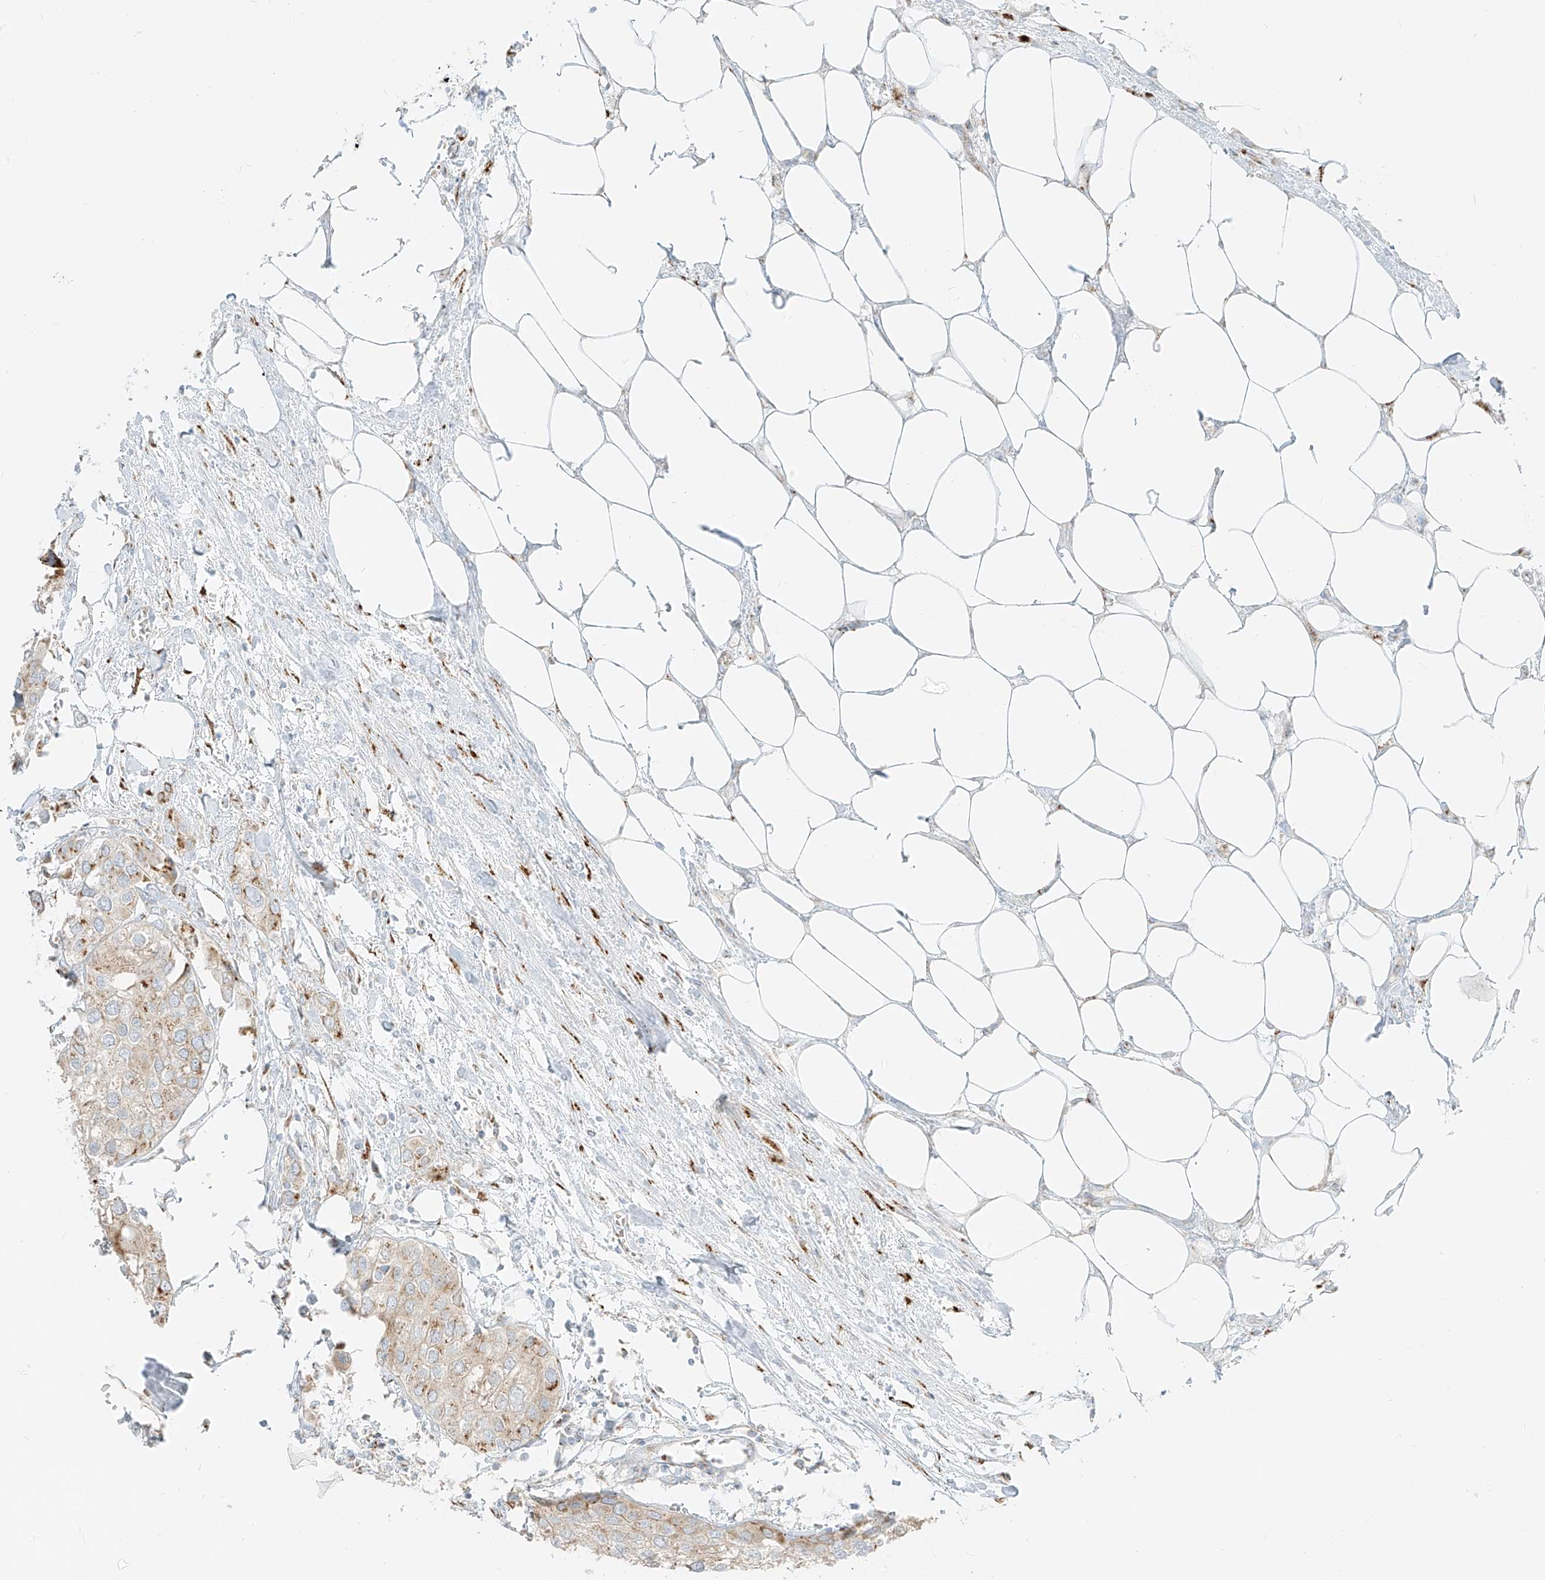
{"staining": {"intensity": "moderate", "quantity": "<25%", "location": "cytoplasmic/membranous"}, "tissue": "urothelial cancer", "cell_type": "Tumor cells", "image_type": "cancer", "snomed": [{"axis": "morphology", "description": "Urothelial carcinoma, High grade"}, {"axis": "topography", "description": "Urinary bladder"}], "caption": "Protein positivity by immunohistochemistry reveals moderate cytoplasmic/membranous positivity in about <25% of tumor cells in urothelial cancer.", "gene": "TMEM87B", "patient": {"sex": "male", "age": 64}}